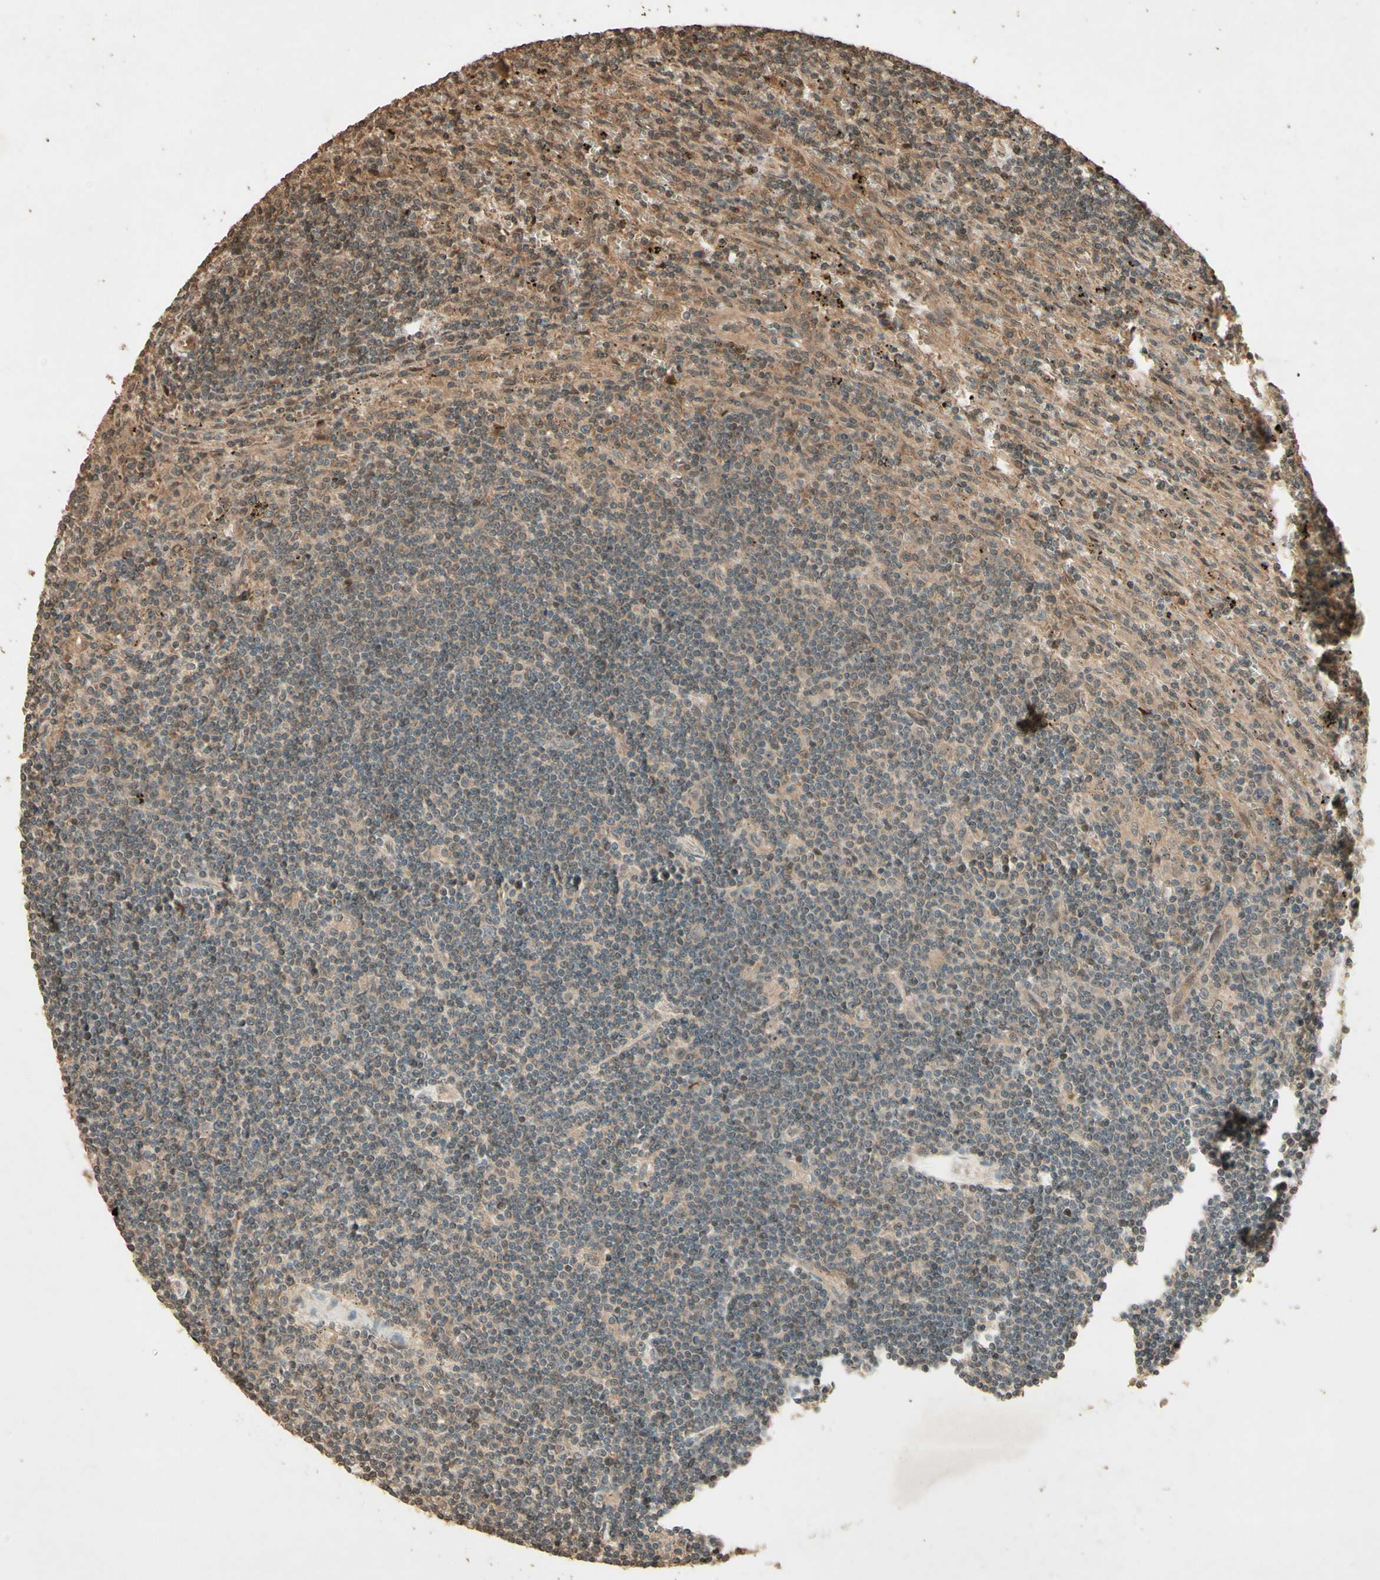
{"staining": {"intensity": "moderate", "quantity": "25%-75%", "location": "cytoplasmic/membranous"}, "tissue": "lymphoma", "cell_type": "Tumor cells", "image_type": "cancer", "snomed": [{"axis": "morphology", "description": "Malignant lymphoma, non-Hodgkin's type, Low grade"}, {"axis": "topography", "description": "Spleen"}], "caption": "Protein staining of malignant lymphoma, non-Hodgkin's type (low-grade) tissue reveals moderate cytoplasmic/membranous expression in approximately 25%-75% of tumor cells. (brown staining indicates protein expression, while blue staining denotes nuclei).", "gene": "SMAD9", "patient": {"sex": "male", "age": 76}}